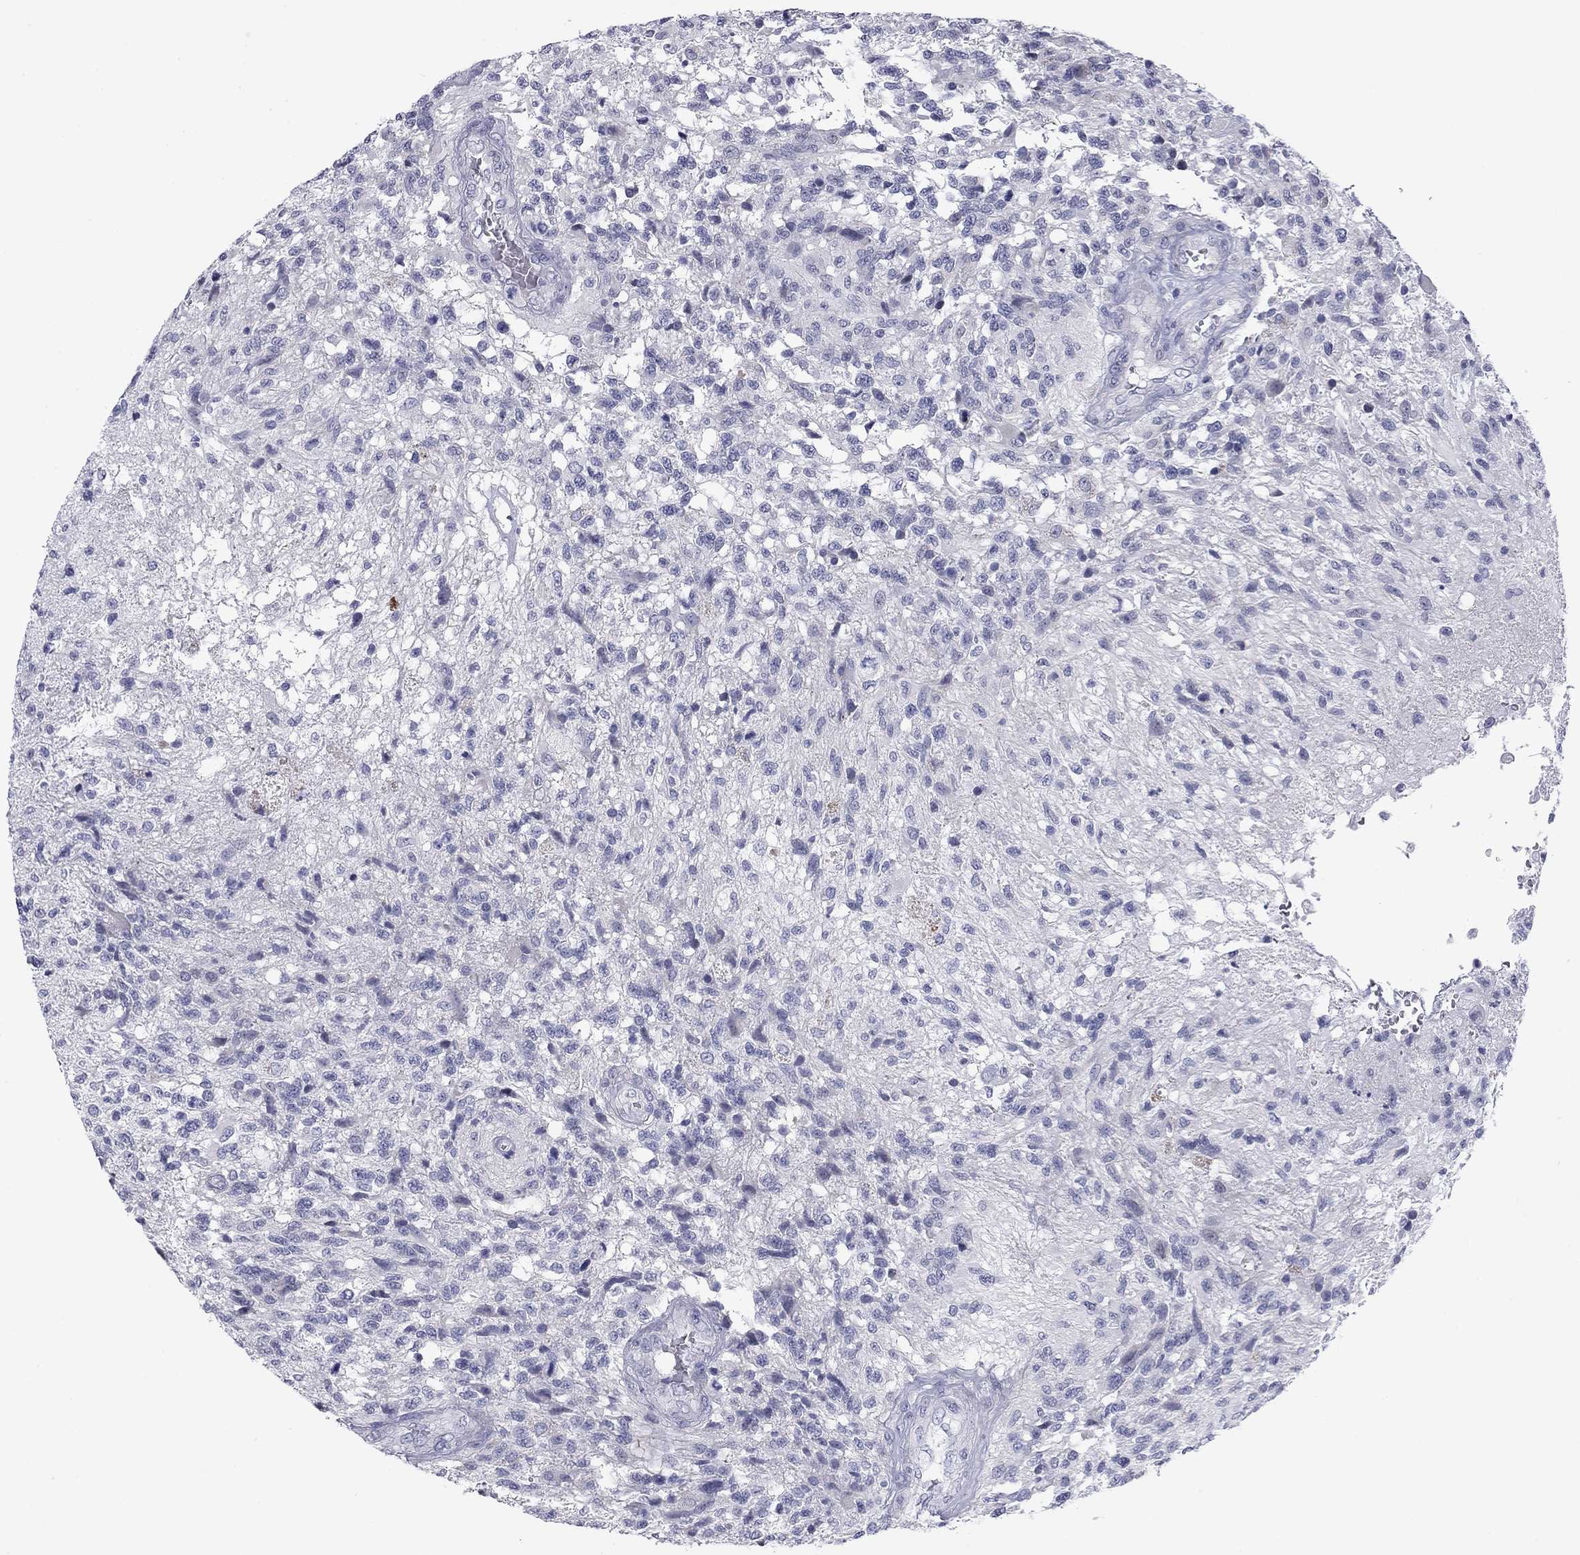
{"staining": {"intensity": "negative", "quantity": "none", "location": "none"}, "tissue": "glioma", "cell_type": "Tumor cells", "image_type": "cancer", "snomed": [{"axis": "morphology", "description": "Glioma, malignant, High grade"}, {"axis": "topography", "description": "Brain"}], "caption": "This is an immunohistochemistry (IHC) photomicrograph of glioma. There is no expression in tumor cells.", "gene": "PRPH", "patient": {"sex": "male", "age": 56}}